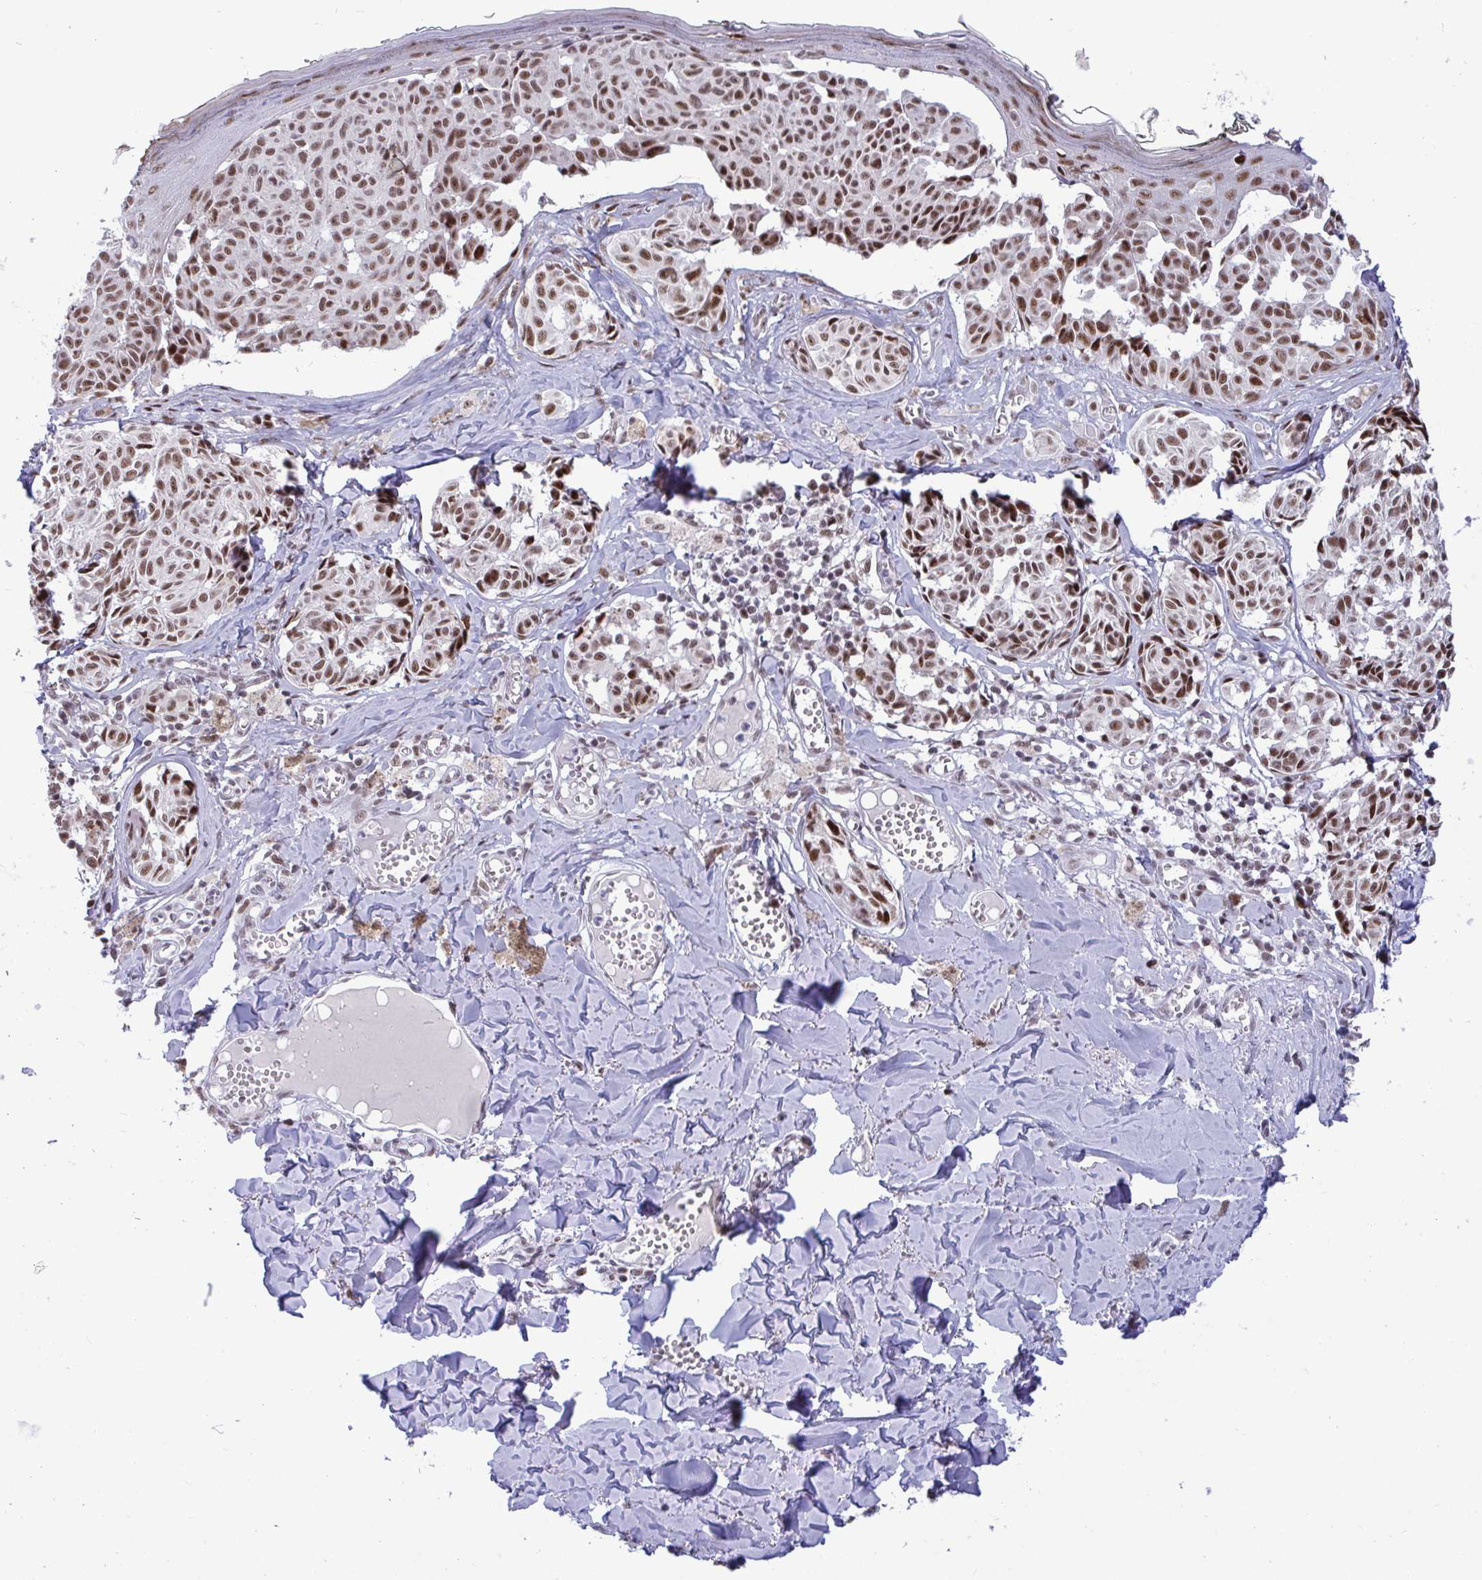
{"staining": {"intensity": "moderate", "quantity": ">75%", "location": "nuclear"}, "tissue": "melanoma", "cell_type": "Tumor cells", "image_type": "cancer", "snomed": [{"axis": "morphology", "description": "Malignant melanoma, NOS"}, {"axis": "topography", "description": "Skin"}], "caption": "Malignant melanoma stained with IHC displays moderate nuclear staining in approximately >75% of tumor cells.", "gene": "WBP11", "patient": {"sex": "female", "age": 43}}